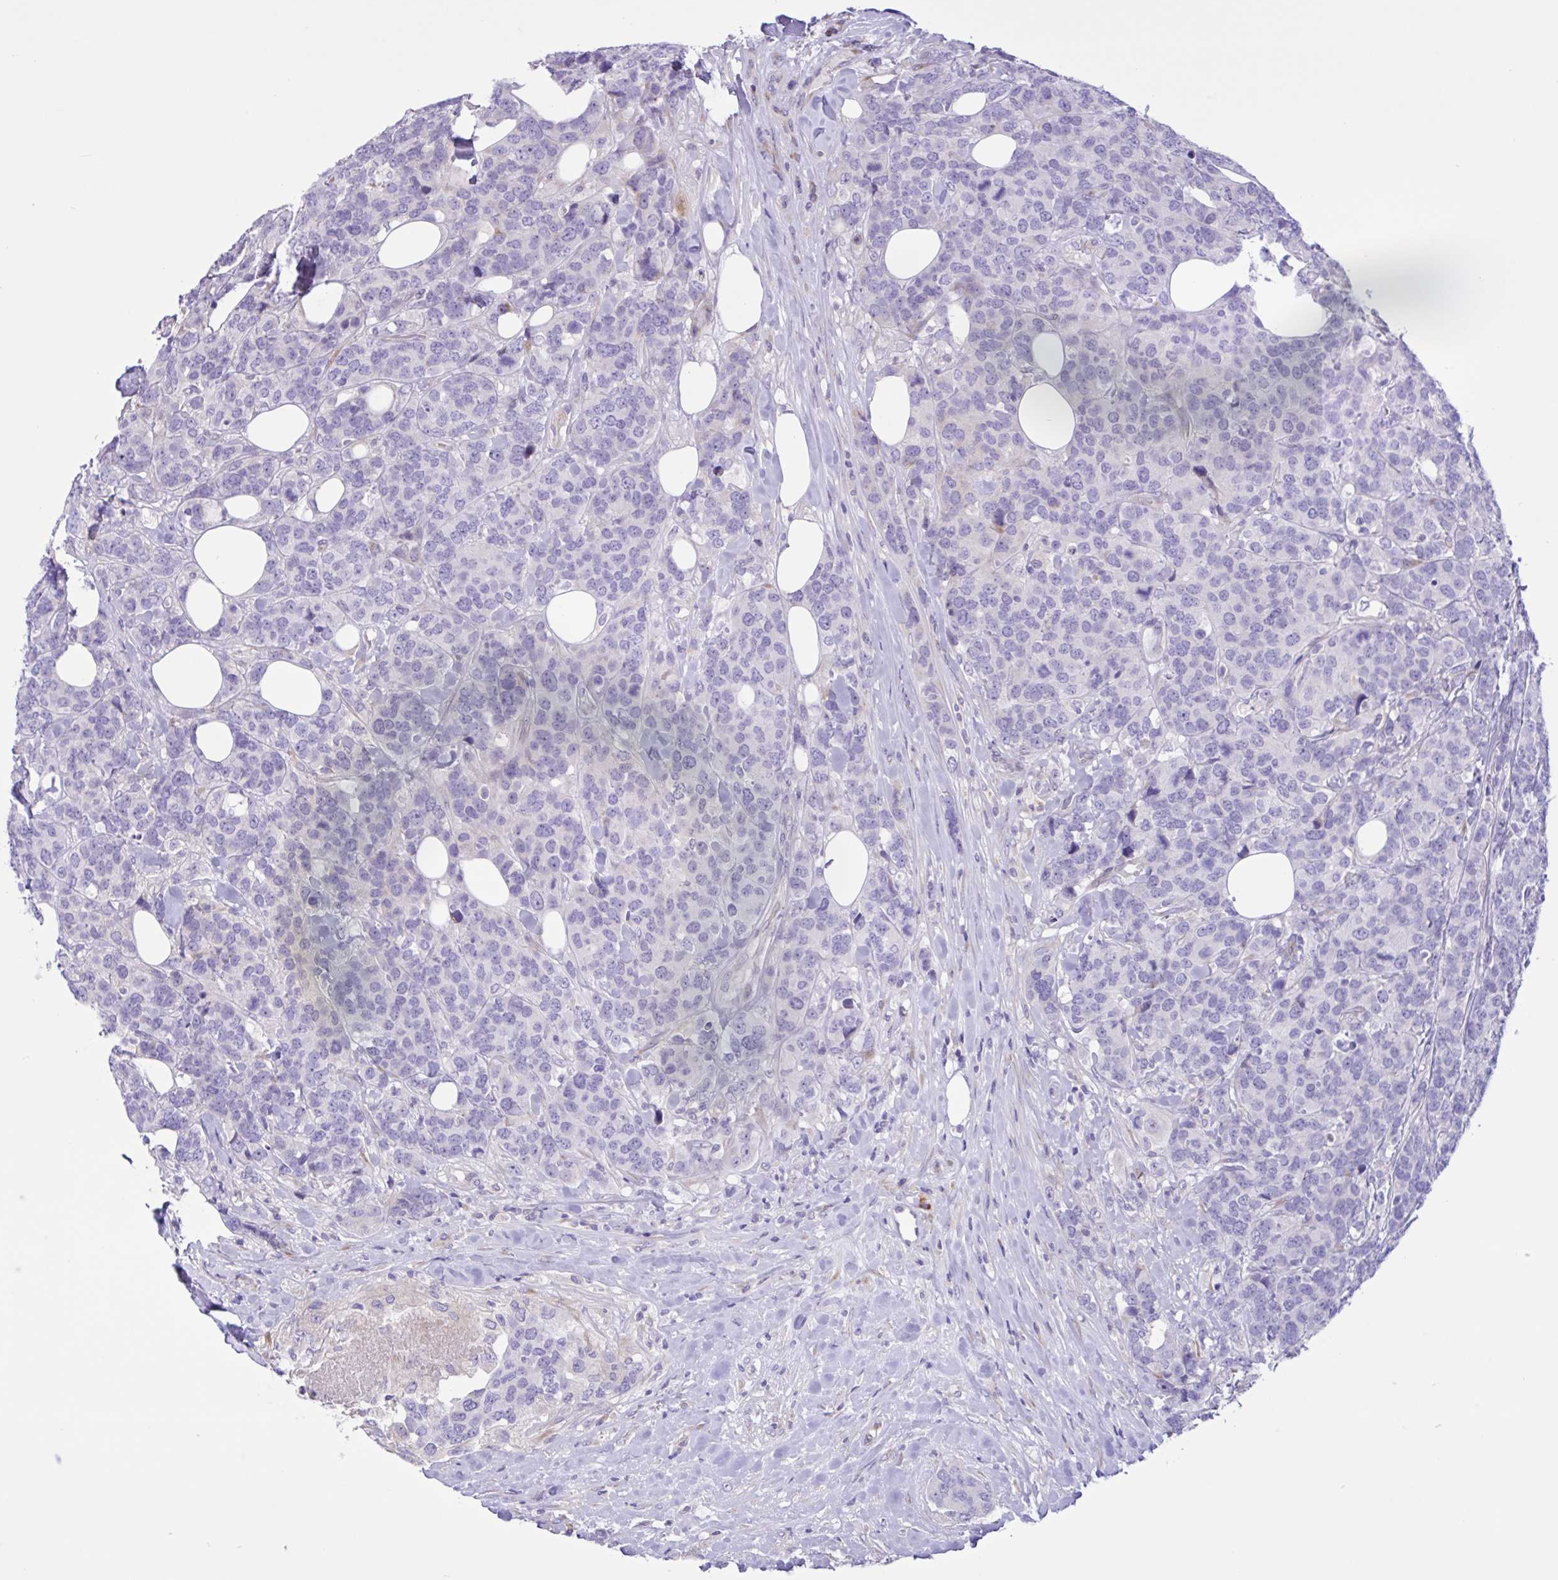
{"staining": {"intensity": "negative", "quantity": "none", "location": "none"}, "tissue": "breast cancer", "cell_type": "Tumor cells", "image_type": "cancer", "snomed": [{"axis": "morphology", "description": "Lobular carcinoma"}, {"axis": "topography", "description": "Breast"}], "caption": "Tumor cells show no significant positivity in breast lobular carcinoma.", "gene": "DSC3", "patient": {"sex": "female", "age": 59}}